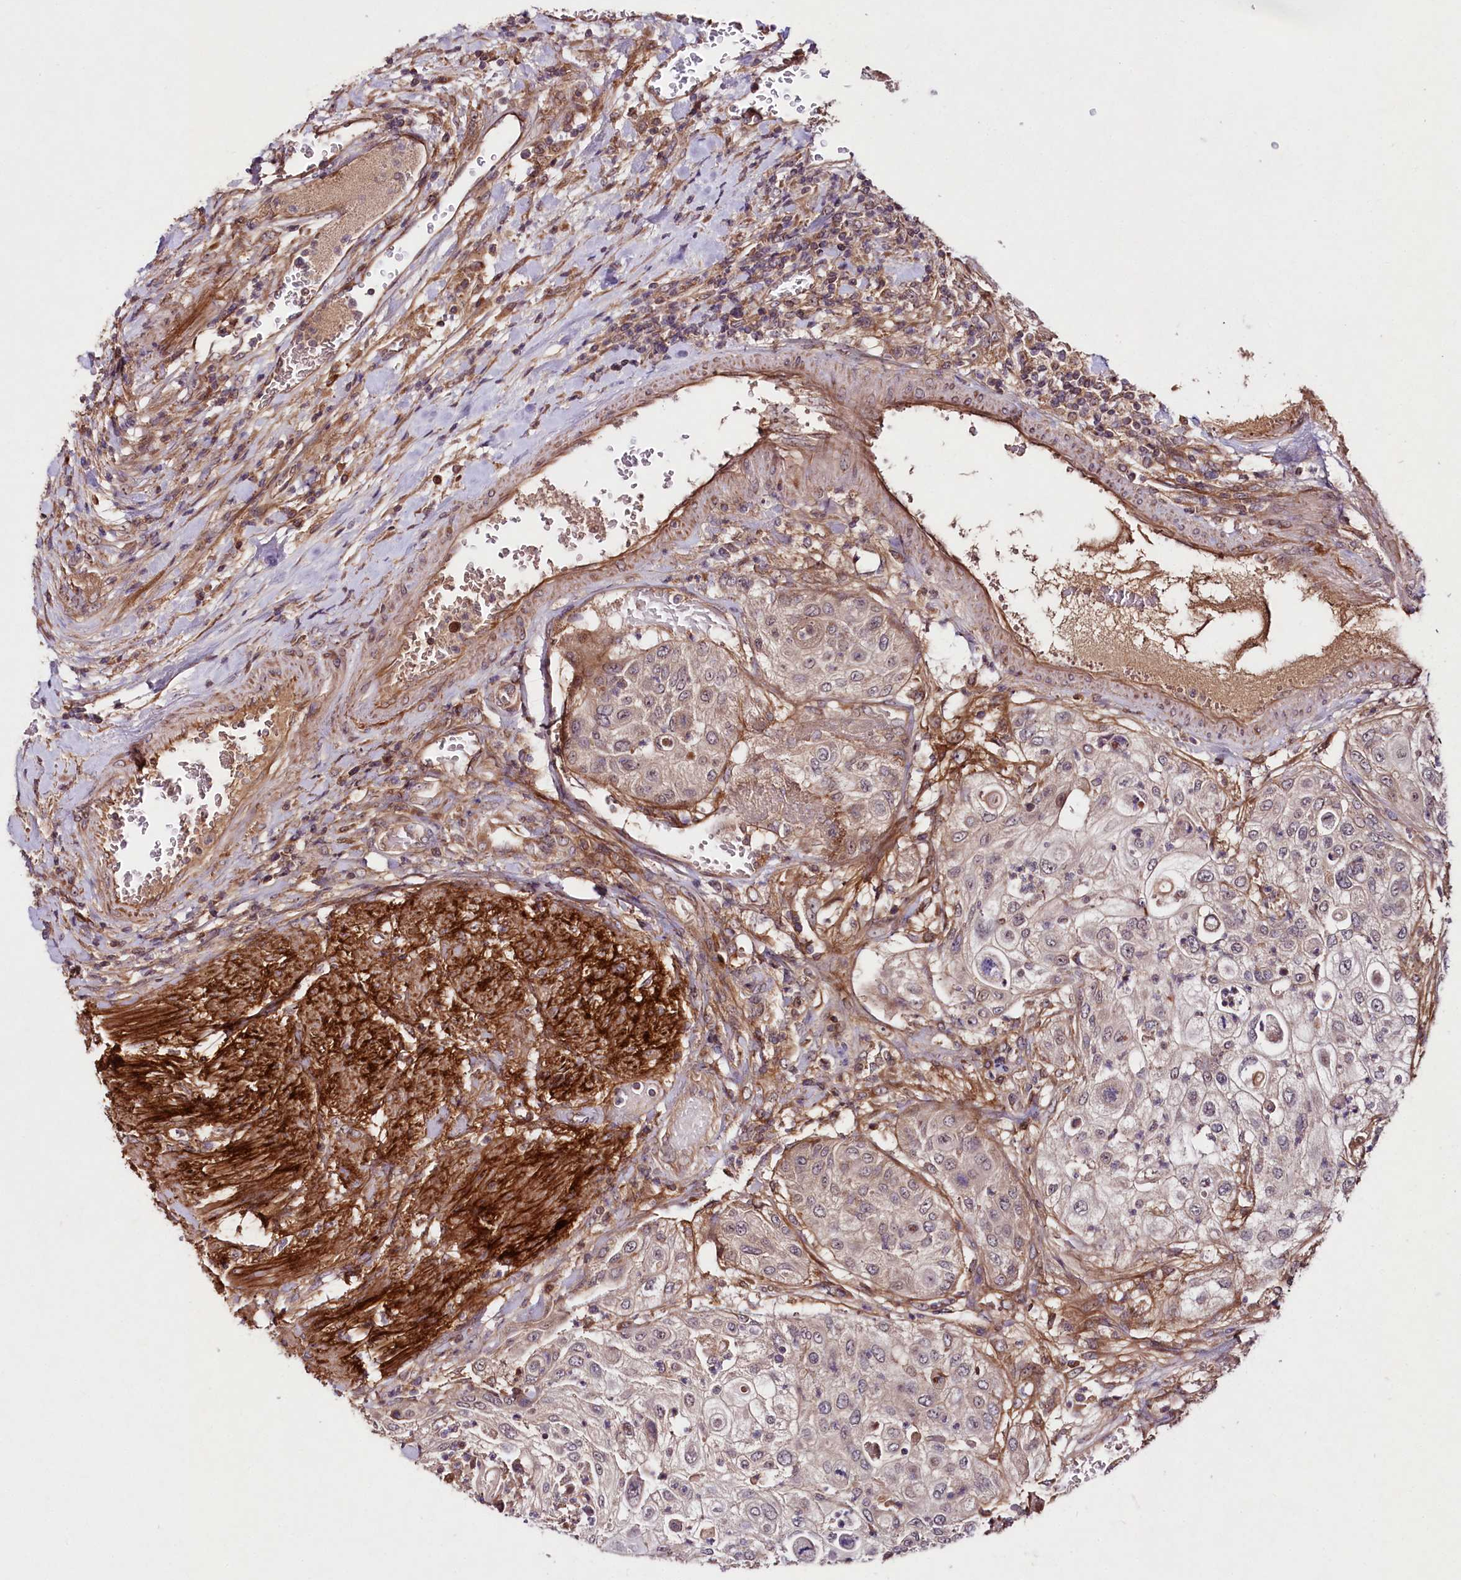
{"staining": {"intensity": "weak", "quantity": "<25%", "location": "cytoplasmic/membranous"}, "tissue": "urothelial cancer", "cell_type": "Tumor cells", "image_type": "cancer", "snomed": [{"axis": "morphology", "description": "Urothelial carcinoma, High grade"}, {"axis": "topography", "description": "Urinary bladder"}], "caption": "DAB immunohistochemical staining of urothelial carcinoma (high-grade) reveals no significant expression in tumor cells. (DAB immunohistochemistry with hematoxylin counter stain).", "gene": "TNPO3", "patient": {"sex": "female", "age": 79}}